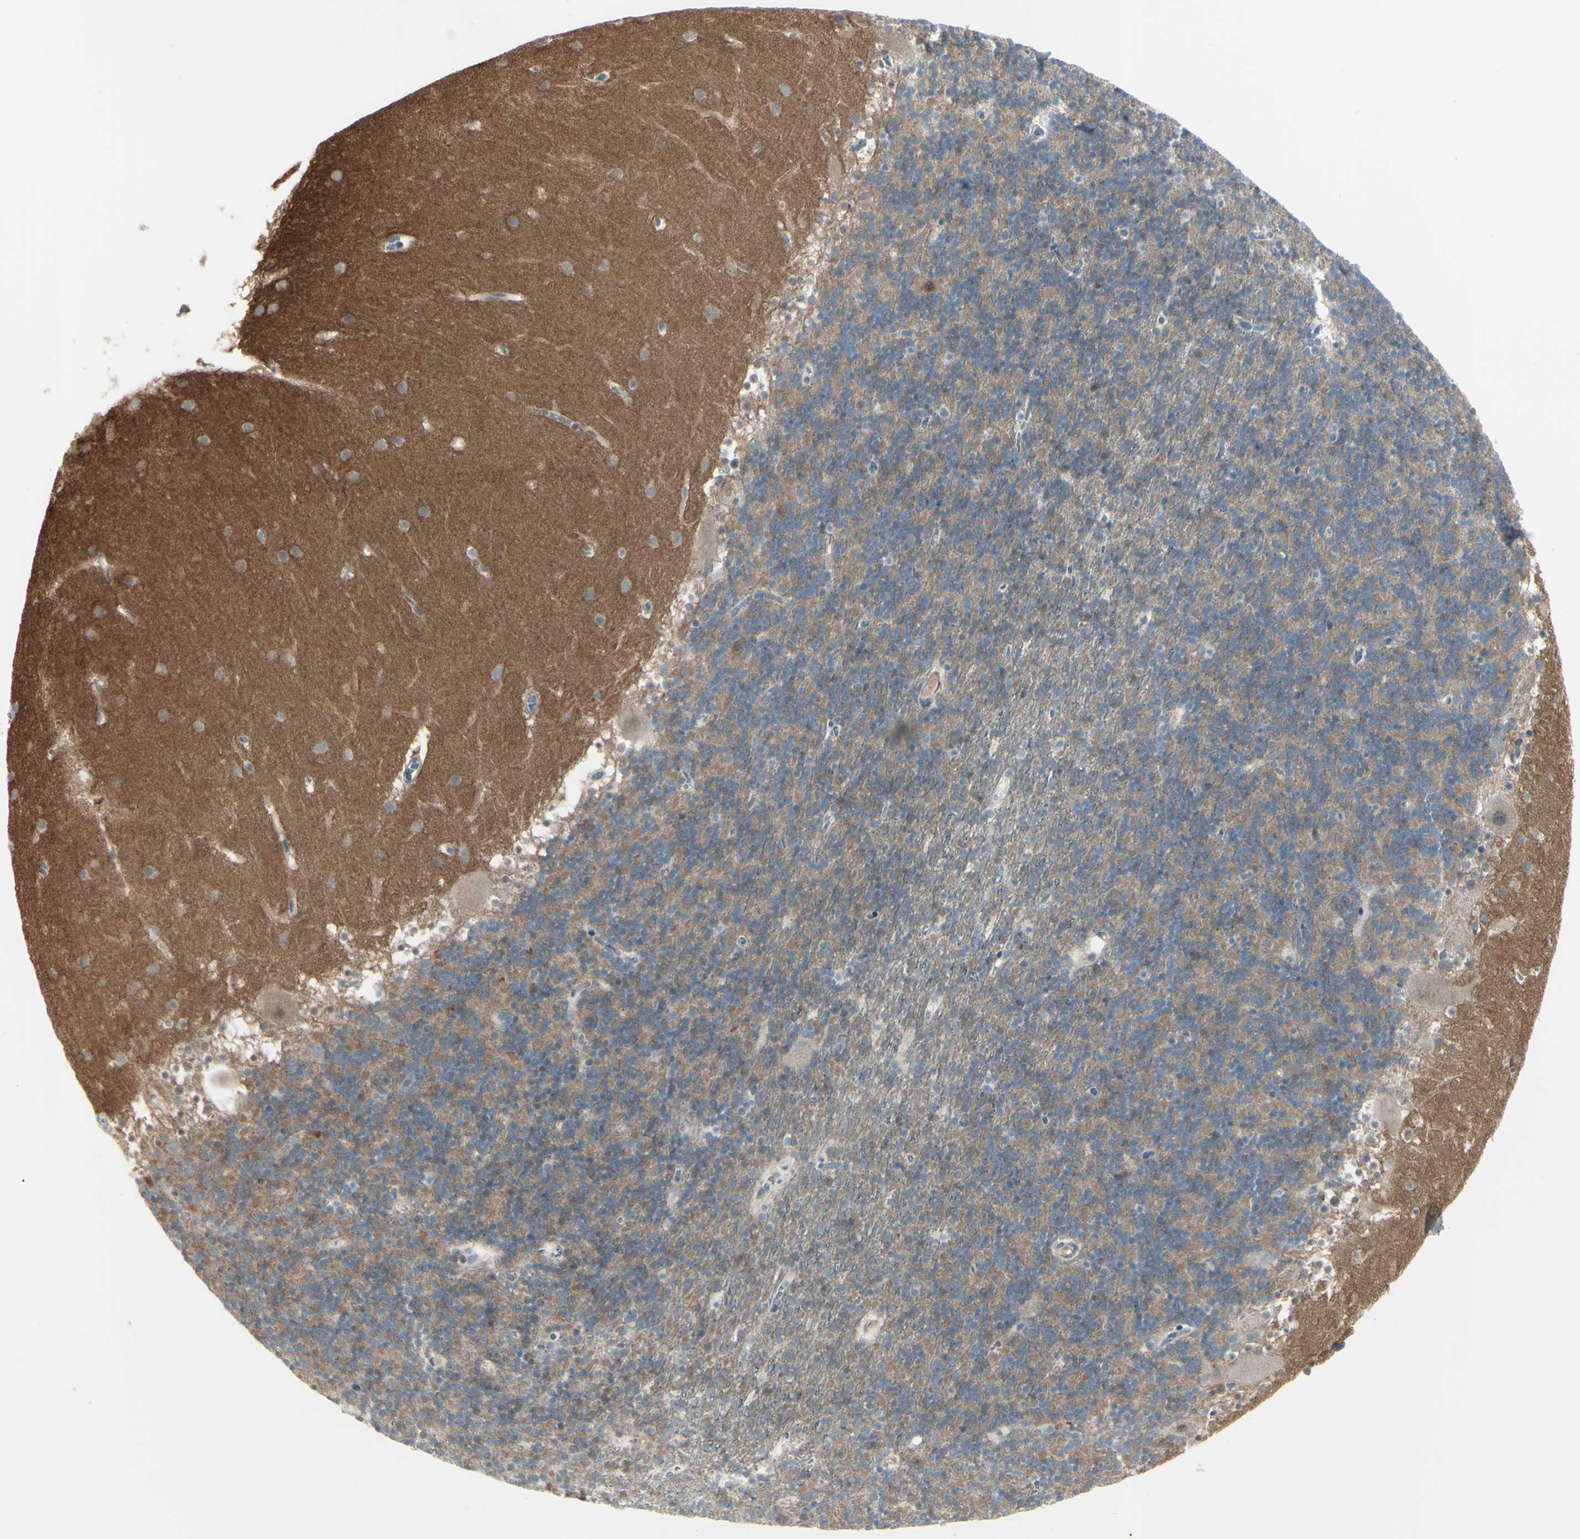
{"staining": {"intensity": "moderate", "quantity": "25%-75%", "location": "cytoplasmic/membranous"}, "tissue": "cerebellum", "cell_type": "Cells in granular layer", "image_type": "normal", "snomed": [{"axis": "morphology", "description": "Normal tissue, NOS"}, {"axis": "topography", "description": "Cerebellum"}], "caption": "Protein analysis of unremarkable cerebellum displays moderate cytoplasmic/membranous positivity in about 25%-75% of cells in granular layer. (DAB (3,3'-diaminobenzidine) IHC, brown staining for protein, blue staining for nuclei).", "gene": "LRRK1", "patient": {"sex": "male", "age": 45}}